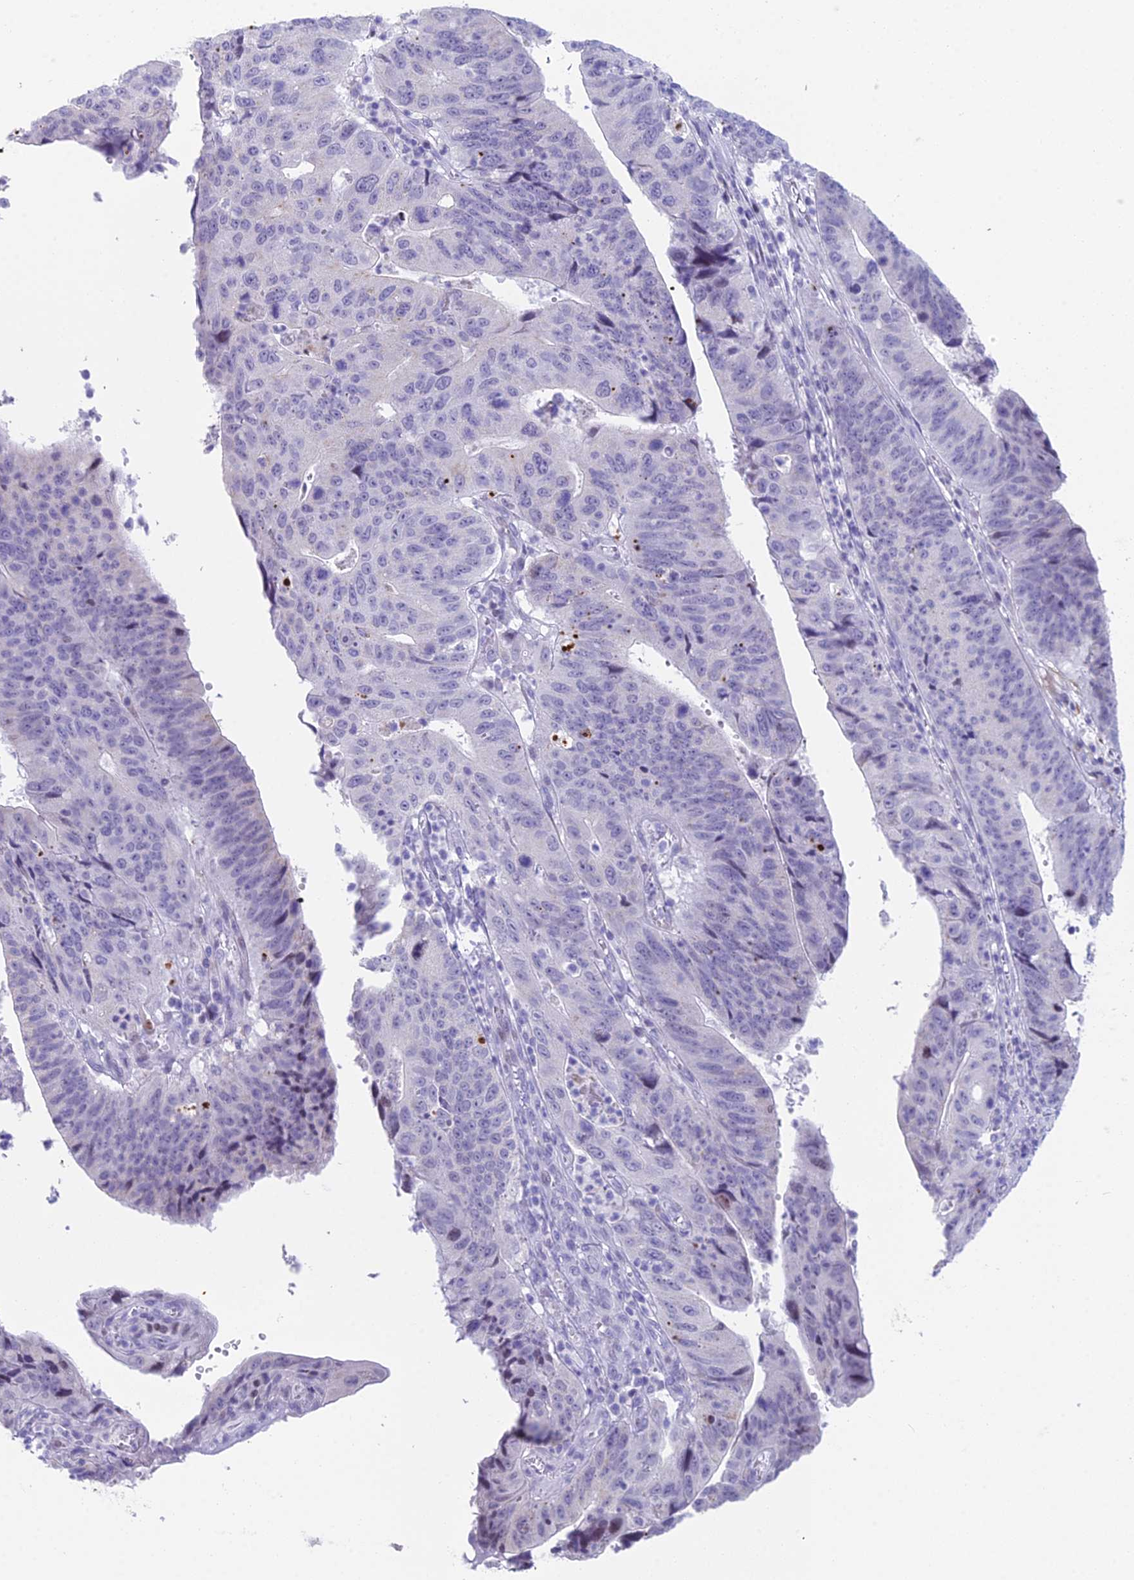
{"staining": {"intensity": "negative", "quantity": "none", "location": "none"}, "tissue": "stomach cancer", "cell_type": "Tumor cells", "image_type": "cancer", "snomed": [{"axis": "morphology", "description": "Adenocarcinoma, NOS"}, {"axis": "topography", "description": "Stomach"}], "caption": "A high-resolution image shows immunohistochemistry (IHC) staining of stomach cancer (adenocarcinoma), which reveals no significant positivity in tumor cells.", "gene": "CC2D2A", "patient": {"sex": "male", "age": 59}}